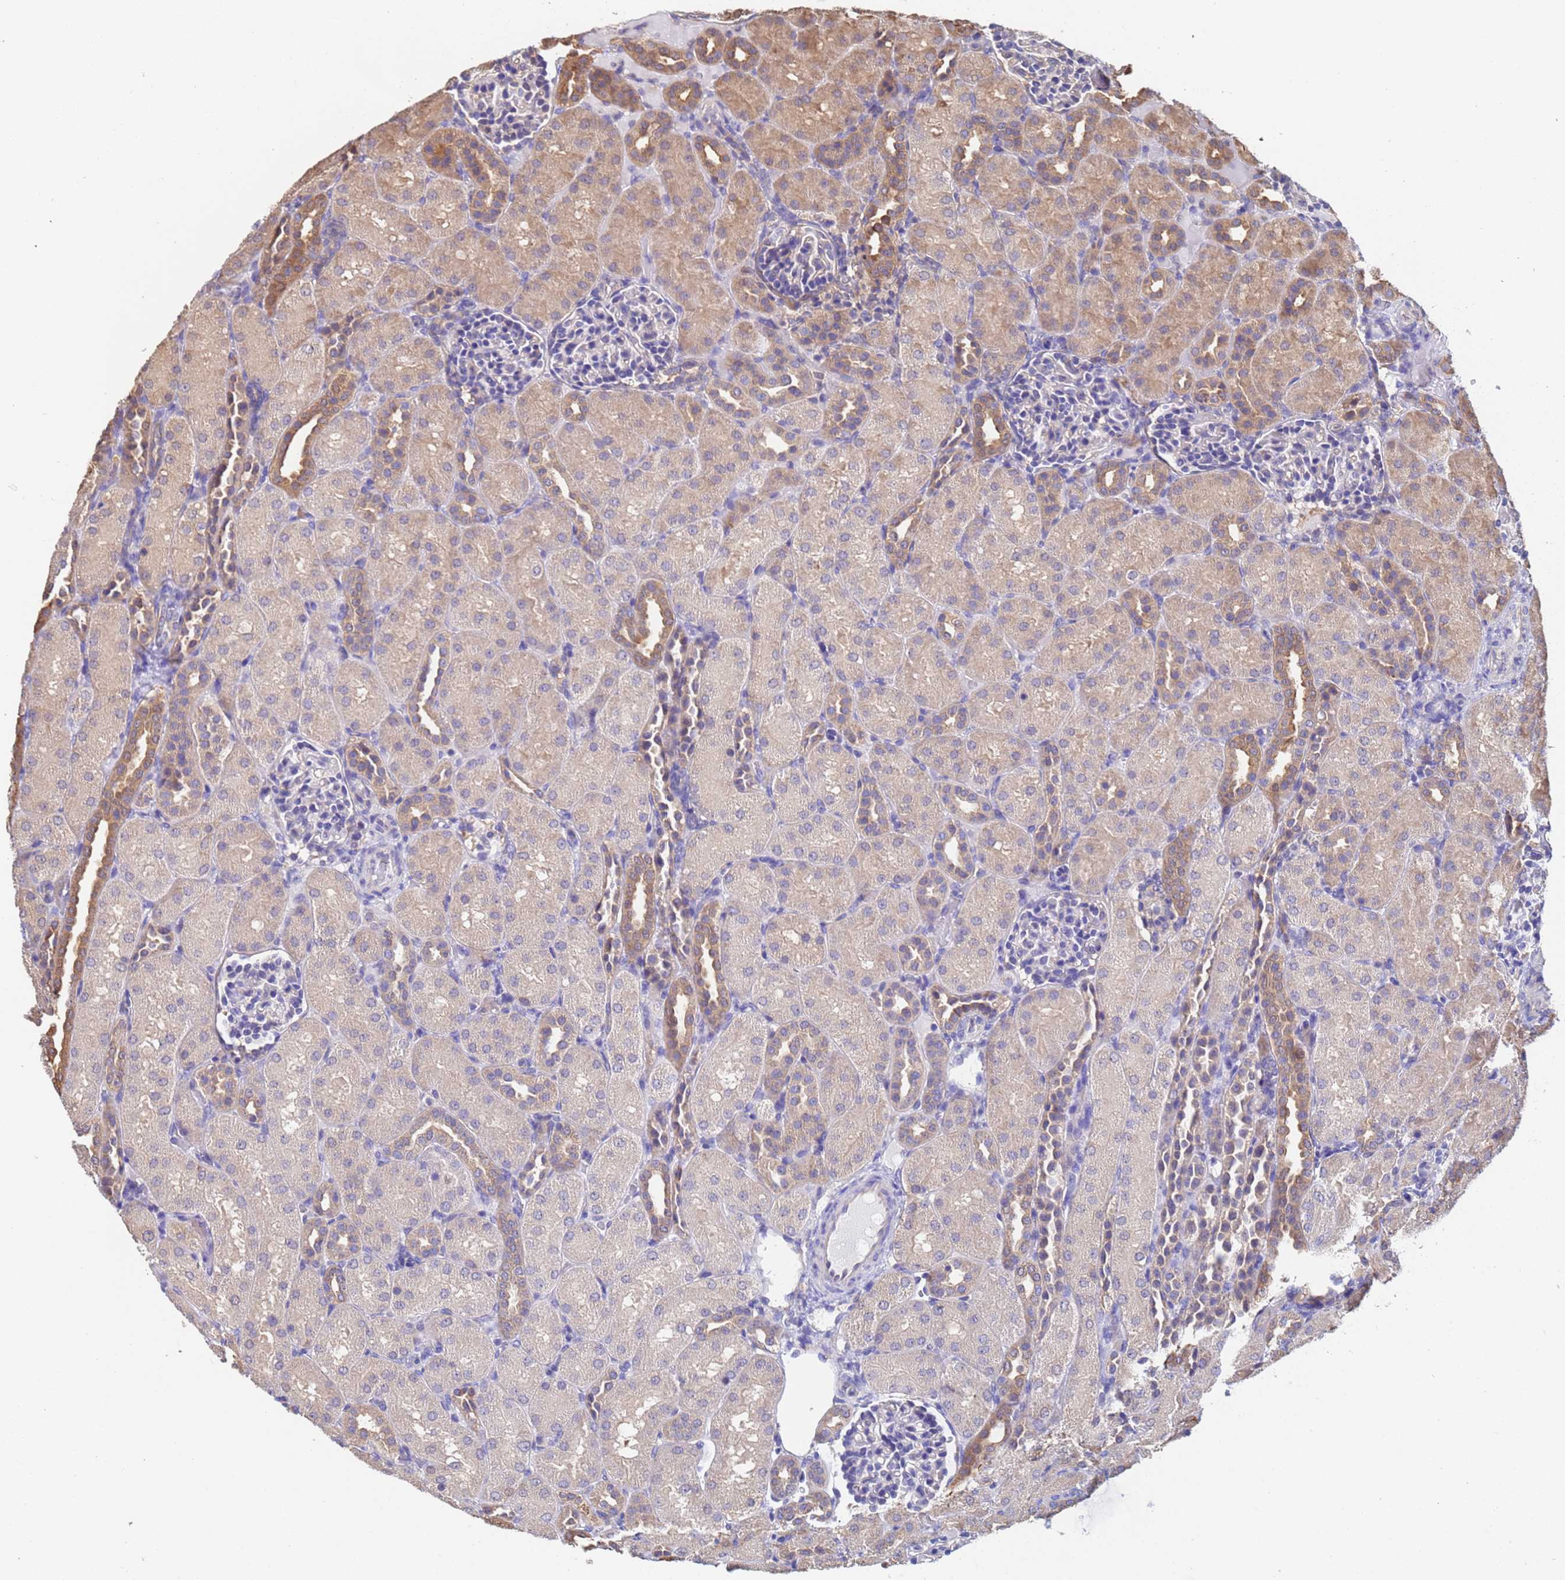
{"staining": {"intensity": "negative", "quantity": "none", "location": "none"}, "tissue": "kidney", "cell_type": "Cells in glomeruli", "image_type": "normal", "snomed": [{"axis": "morphology", "description": "Normal tissue, NOS"}, {"axis": "topography", "description": "Kidney"}], "caption": "Micrograph shows no significant protein positivity in cells in glomeruli of unremarkable kidney.", "gene": "FAM25A", "patient": {"sex": "male", "age": 1}}